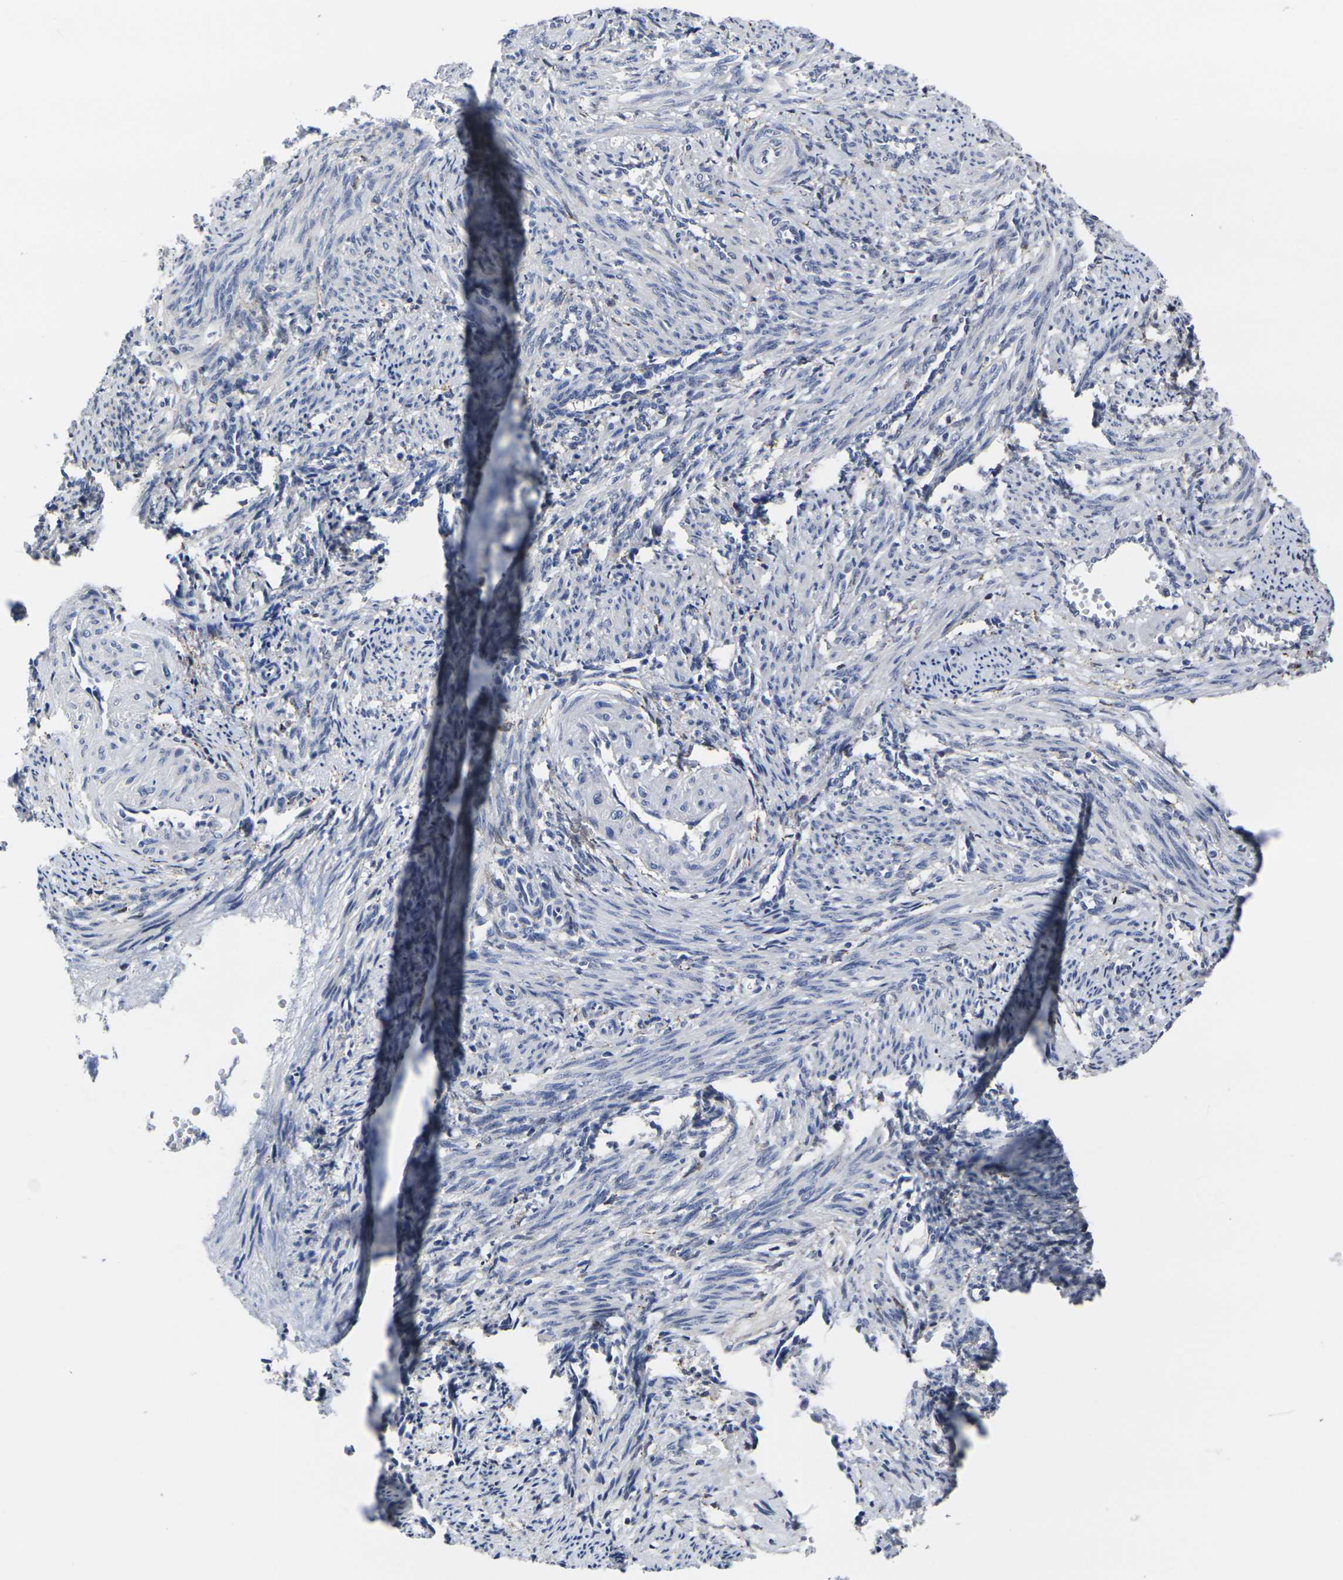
{"staining": {"intensity": "negative", "quantity": "none", "location": "none"}, "tissue": "smooth muscle", "cell_type": "Smooth muscle cells", "image_type": "normal", "snomed": [{"axis": "morphology", "description": "Normal tissue, NOS"}, {"axis": "topography", "description": "Endometrium"}], "caption": "Immunohistochemistry (IHC) of benign human smooth muscle reveals no positivity in smooth muscle cells.", "gene": "CYP2C8", "patient": {"sex": "female", "age": 33}}